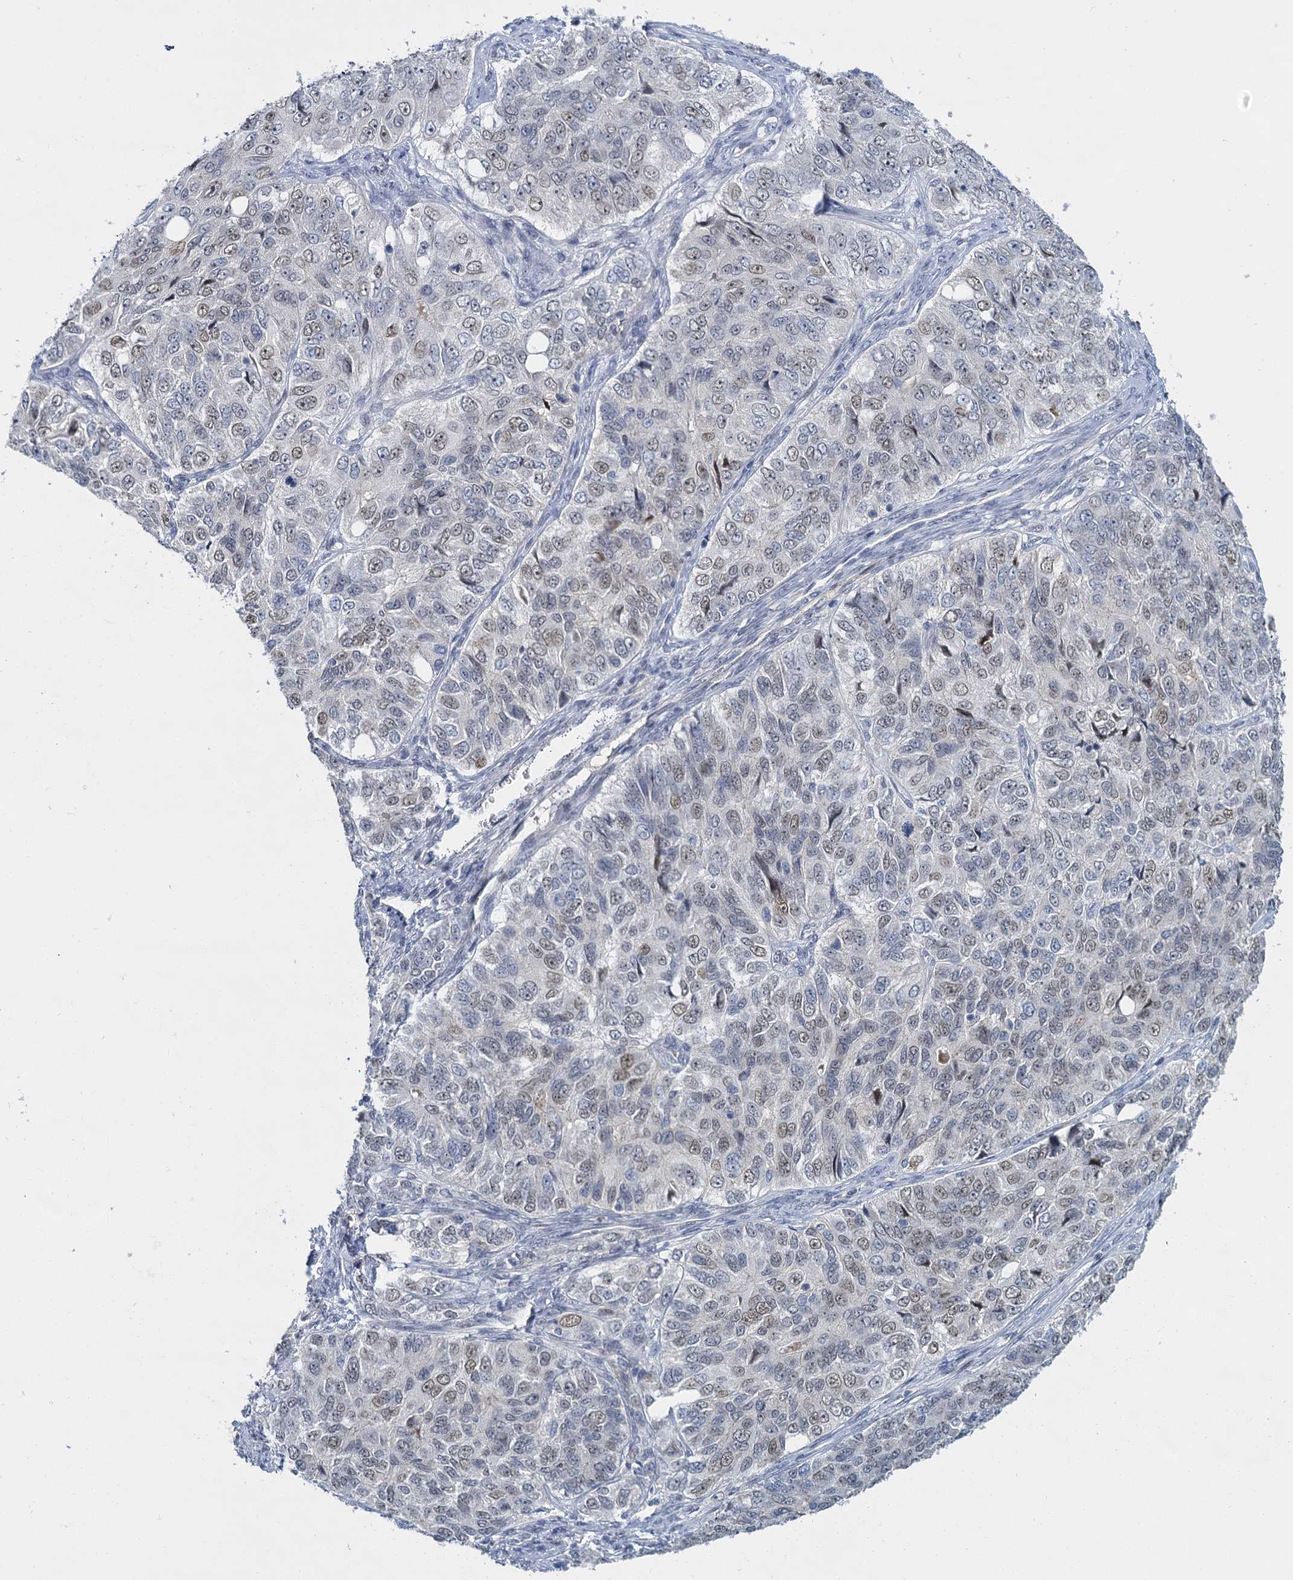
{"staining": {"intensity": "weak", "quantity": "25%-75%", "location": "nuclear"}, "tissue": "ovarian cancer", "cell_type": "Tumor cells", "image_type": "cancer", "snomed": [{"axis": "morphology", "description": "Carcinoma, endometroid"}, {"axis": "topography", "description": "Ovary"}], "caption": "Ovarian cancer was stained to show a protein in brown. There is low levels of weak nuclear positivity in about 25%-75% of tumor cells. (DAB (3,3'-diaminobenzidine) = brown stain, brightfield microscopy at high magnification).", "gene": "ACRBP", "patient": {"sex": "female", "age": 51}}